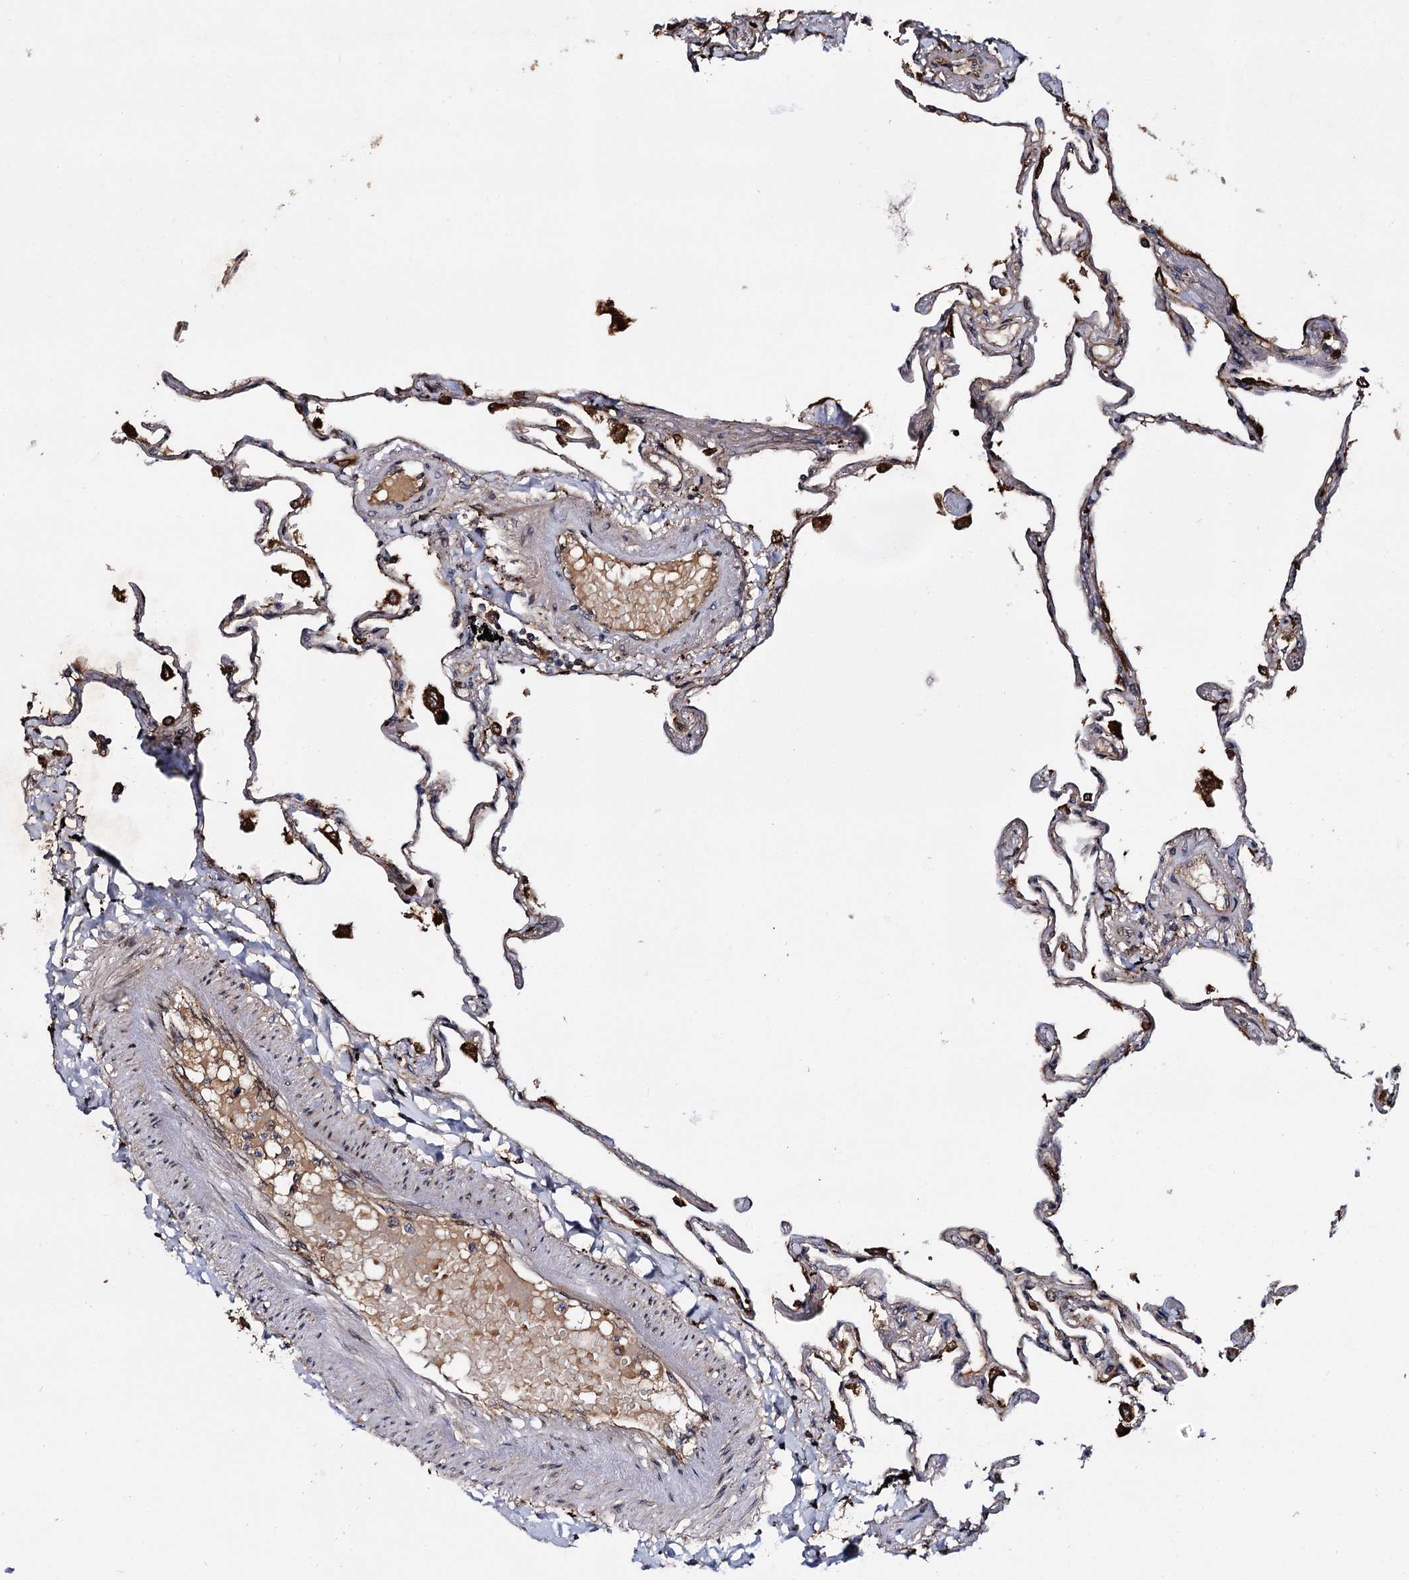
{"staining": {"intensity": "weak", "quantity": ">75%", "location": "cytoplasmic/membranous"}, "tissue": "lung", "cell_type": "Alveolar cells", "image_type": "normal", "snomed": [{"axis": "morphology", "description": "Normal tissue, NOS"}, {"axis": "topography", "description": "Lung"}], "caption": "Alveolar cells display low levels of weak cytoplasmic/membranous positivity in approximately >75% of cells in unremarkable lung. (DAB (3,3'-diaminobenzidine) = brown stain, brightfield microscopy at high magnification).", "gene": "CEP192", "patient": {"sex": "female", "age": 67}}